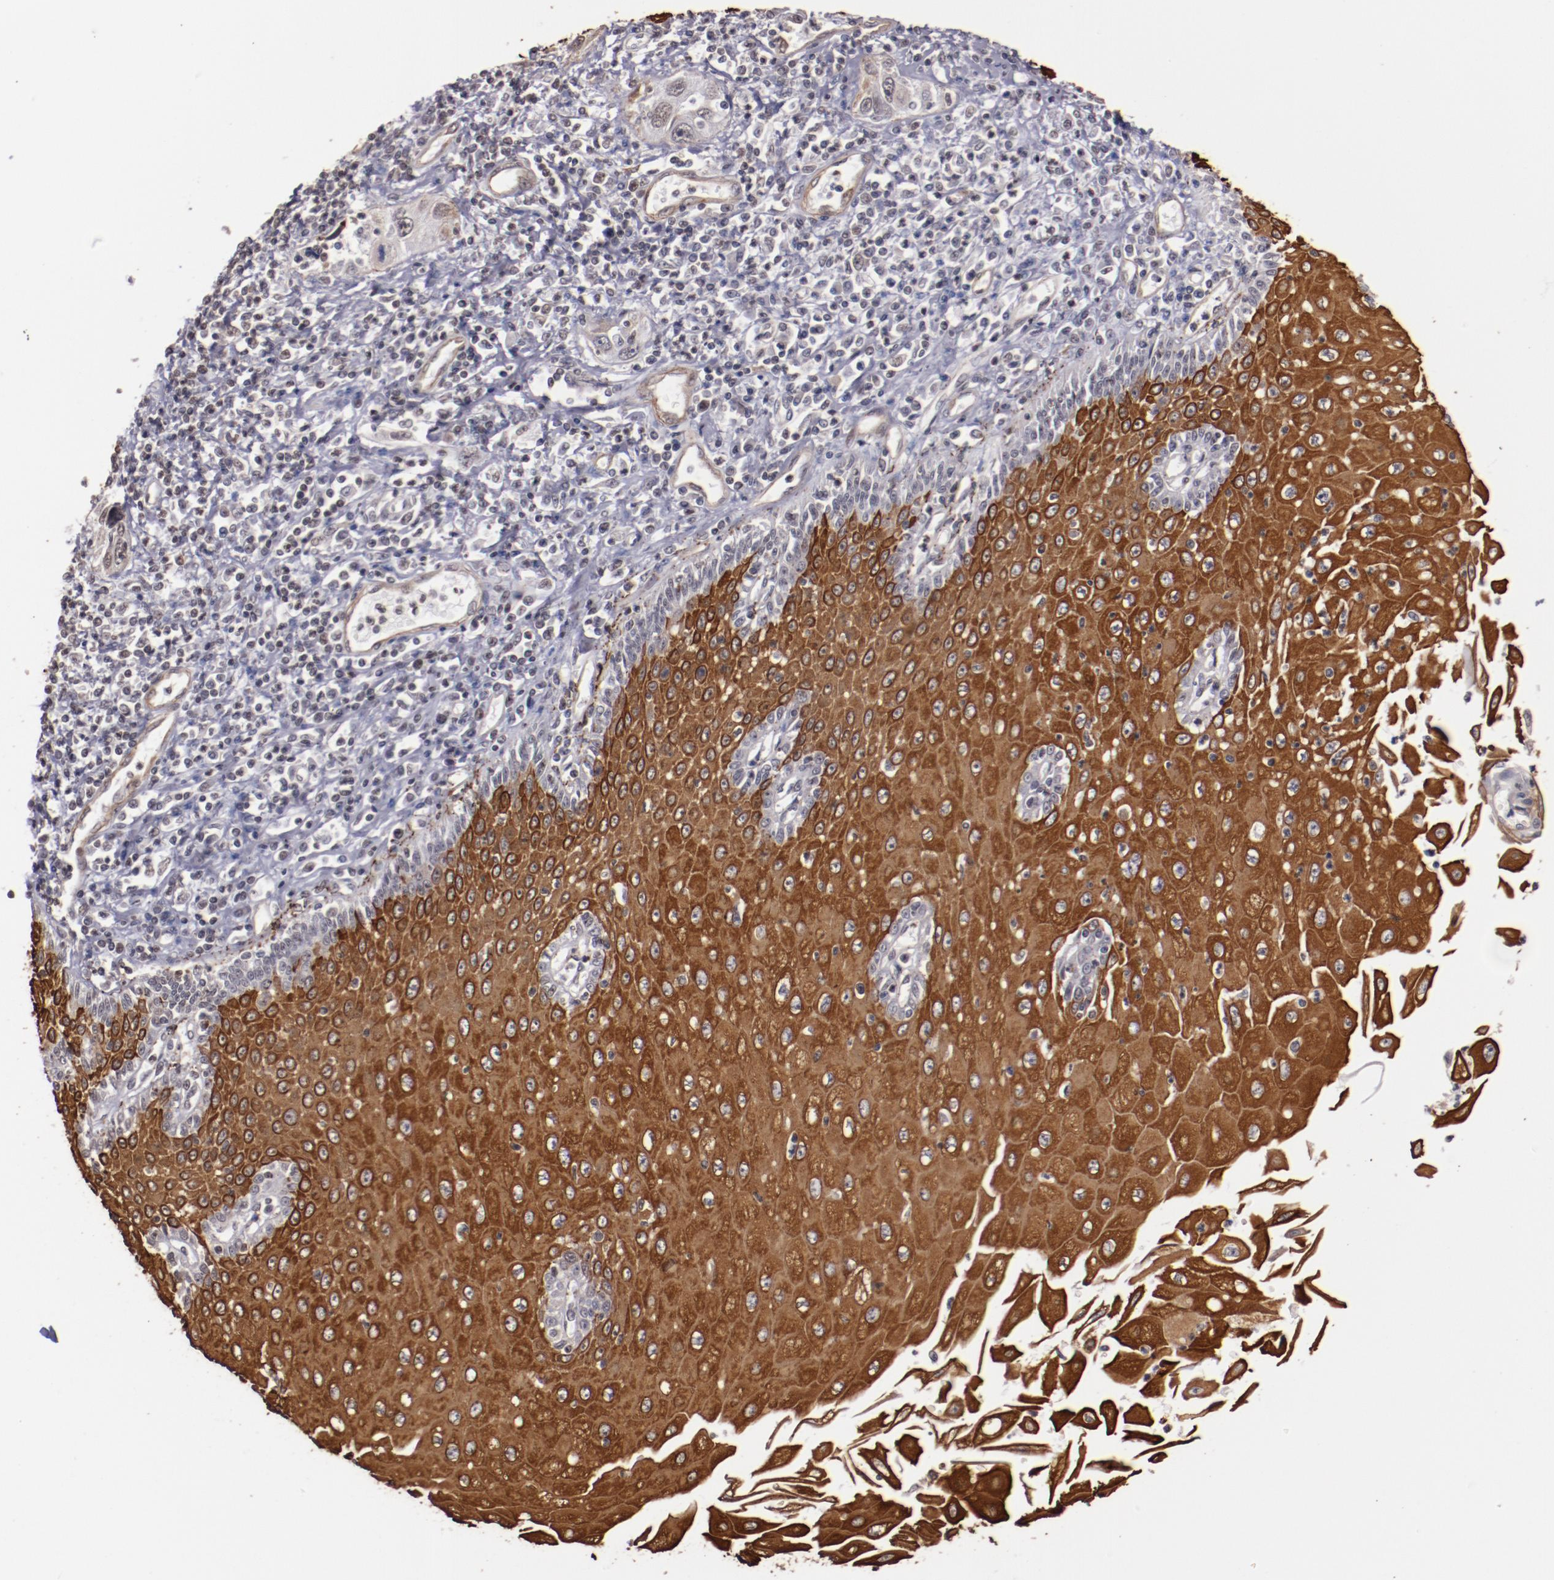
{"staining": {"intensity": "moderate", "quantity": ">75%", "location": "cytoplasmic/membranous"}, "tissue": "esophagus", "cell_type": "Squamous epithelial cells", "image_type": "normal", "snomed": [{"axis": "morphology", "description": "Normal tissue, NOS"}, {"axis": "topography", "description": "Esophagus"}], "caption": "Normal esophagus was stained to show a protein in brown. There is medium levels of moderate cytoplasmic/membranous expression in about >75% of squamous epithelial cells. The staining was performed using DAB to visualize the protein expression in brown, while the nuclei were stained in blue with hematoxylin (Magnification: 20x).", "gene": "STAG2", "patient": {"sex": "male", "age": 65}}